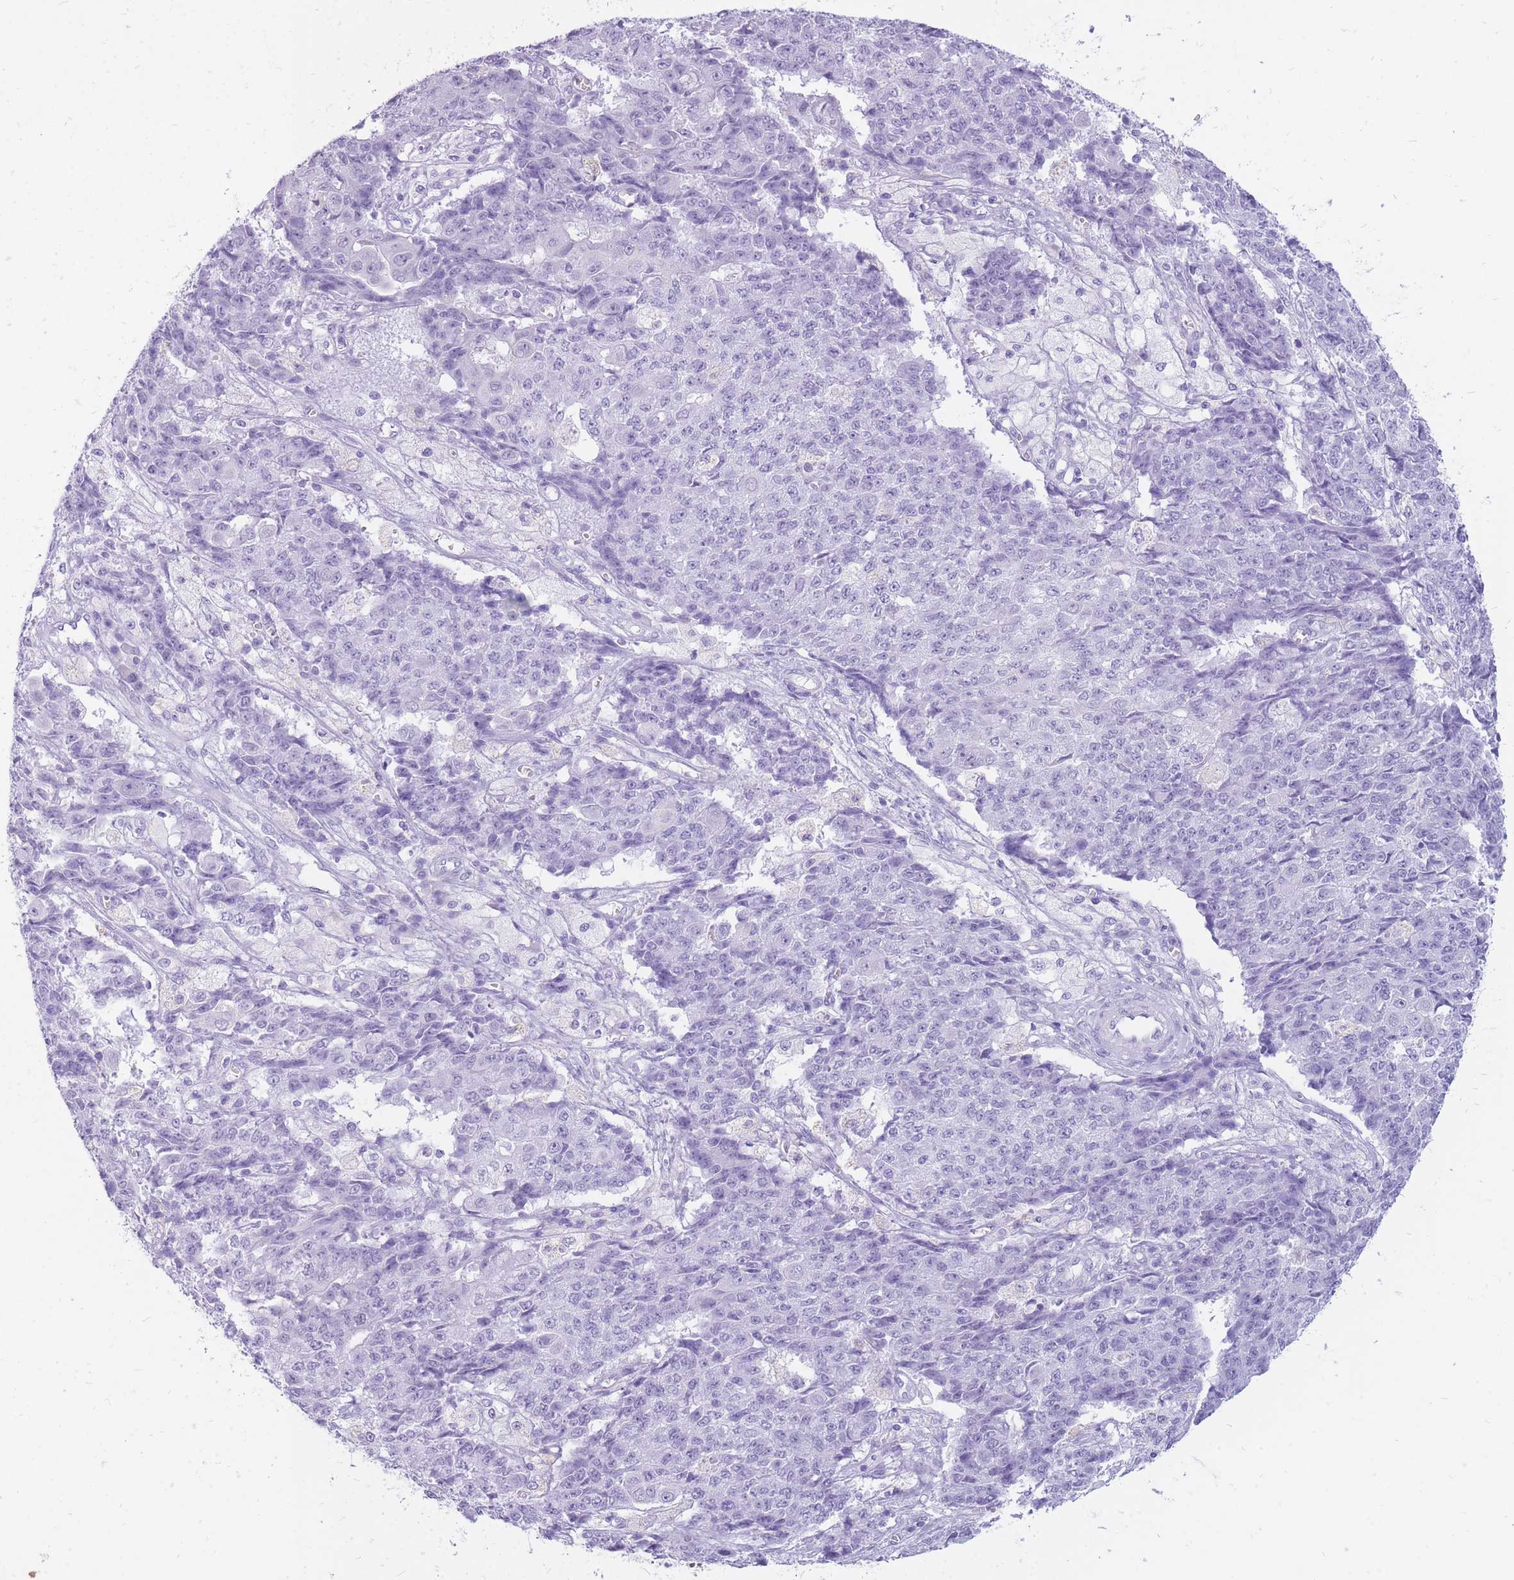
{"staining": {"intensity": "negative", "quantity": "none", "location": "none"}, "tissue": "ovarian cancer", "cell_type": "Tumor cells", "image_type": "cancer", "snomed": [{"axis": "morphology", "description": "Carcinoma, endometroid"}, {"axis": "topography", "description": "Ovary"}], "caption": "High magnification brightfield microscopy of ovarian endometroid carcinoma stained with DAB (brown) and counterstained with hematoxylin (blue): tumor cells show no significant expression.", "gene": "CYP21A2", "patient": {"sex": "female", "age": 42}}